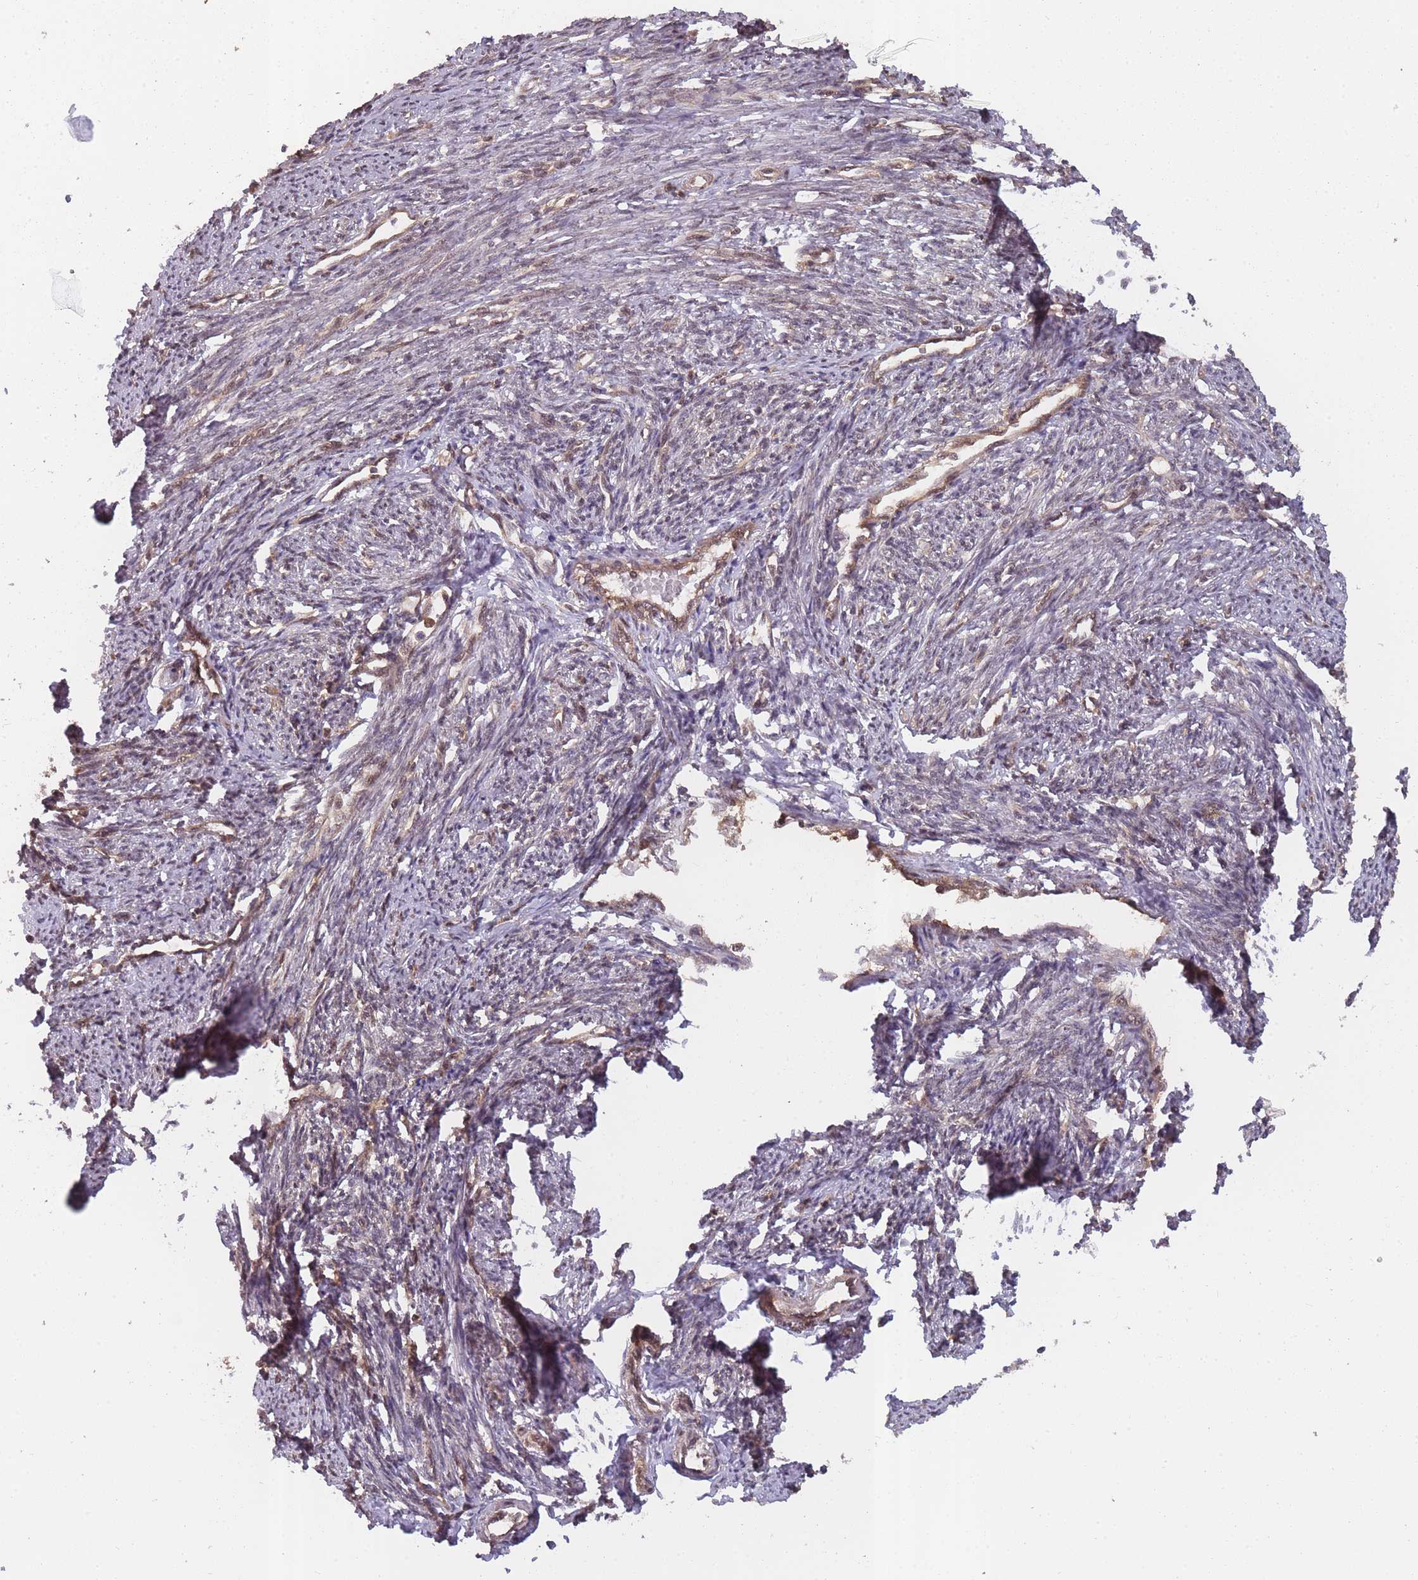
{"staining": {"intensity": "moderate", "quantity": "25%-75%", "location": "nuclear"}, "tissue": "smooth muscle", "cell_type": "Smooth muscle cells", "image_type": "normal", "snomed": [{"axis": "morphology", "description": "Normal tissue, NOS"}, {"axis": "topography", "description": "Smooth muscle"}, {"axis": "topography", "description": "Uterus"}], "caption": "Smooth muscle cells exhibit moderate nuclear expression in approximately 25%-75% of cells in benign smooth muscle.", "gene": "PPP6R3", "patient": {"sex": "female", "age": 59}}